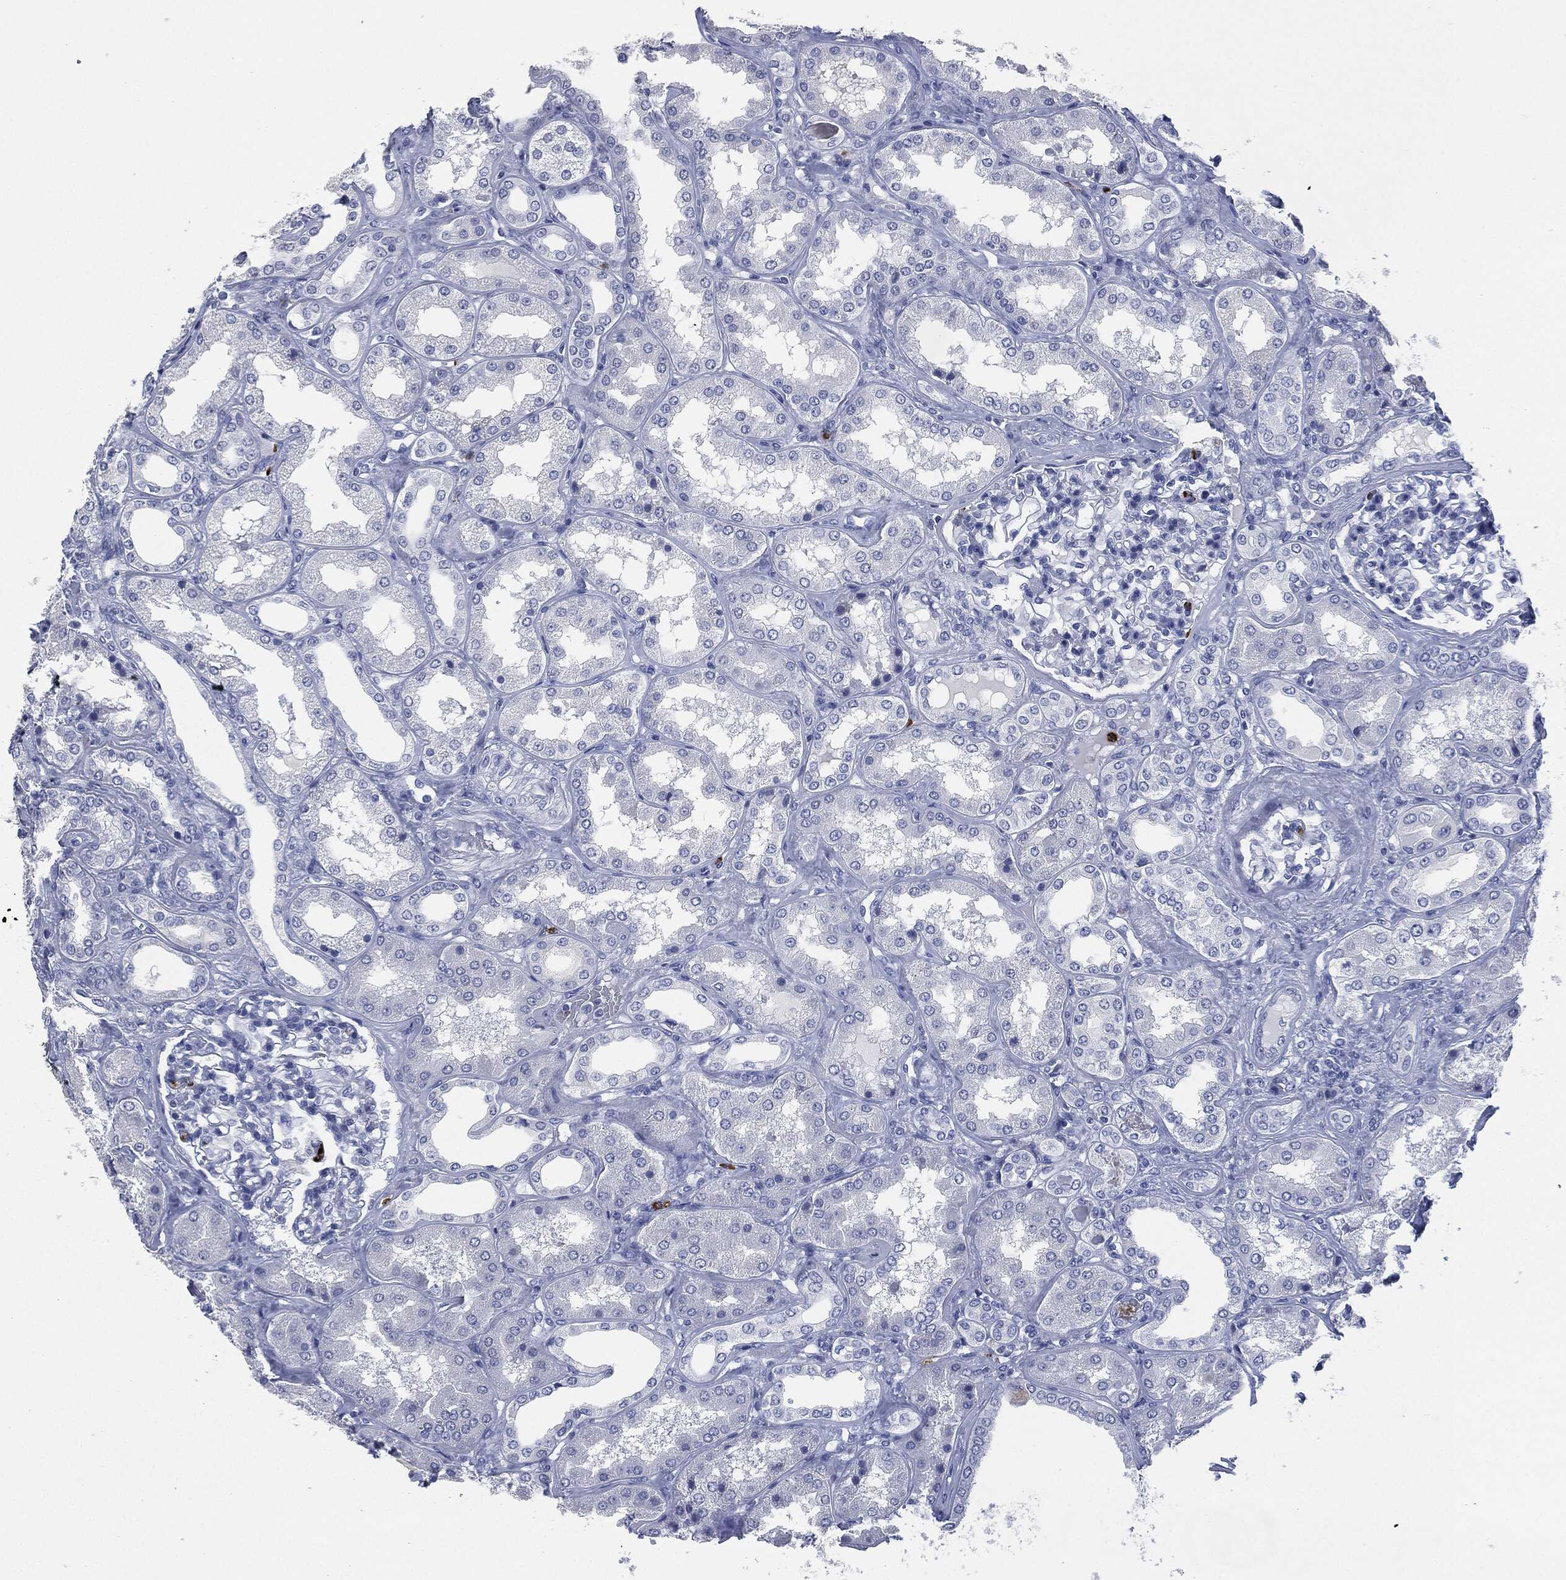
{"staining": {"intensity": "negative", "quantity": "none", "location": "none"}, "tissue": "kidney", "cell_type": "Cells in glomeruli", "image_type": "normal", "snomed": [{"axis": "morphology", "description": "Normal tissue, NOS"}, {"axis": "topography", "description": "Kidney"}], "caption": "DAB (3,3'-diaminobenzidine) immunohistochemical staining of normal human kidney displays no significant staining in cells in glomeruli.", "gene": "CEACAM8", "patient": {"sex": "female", "age": 56}}